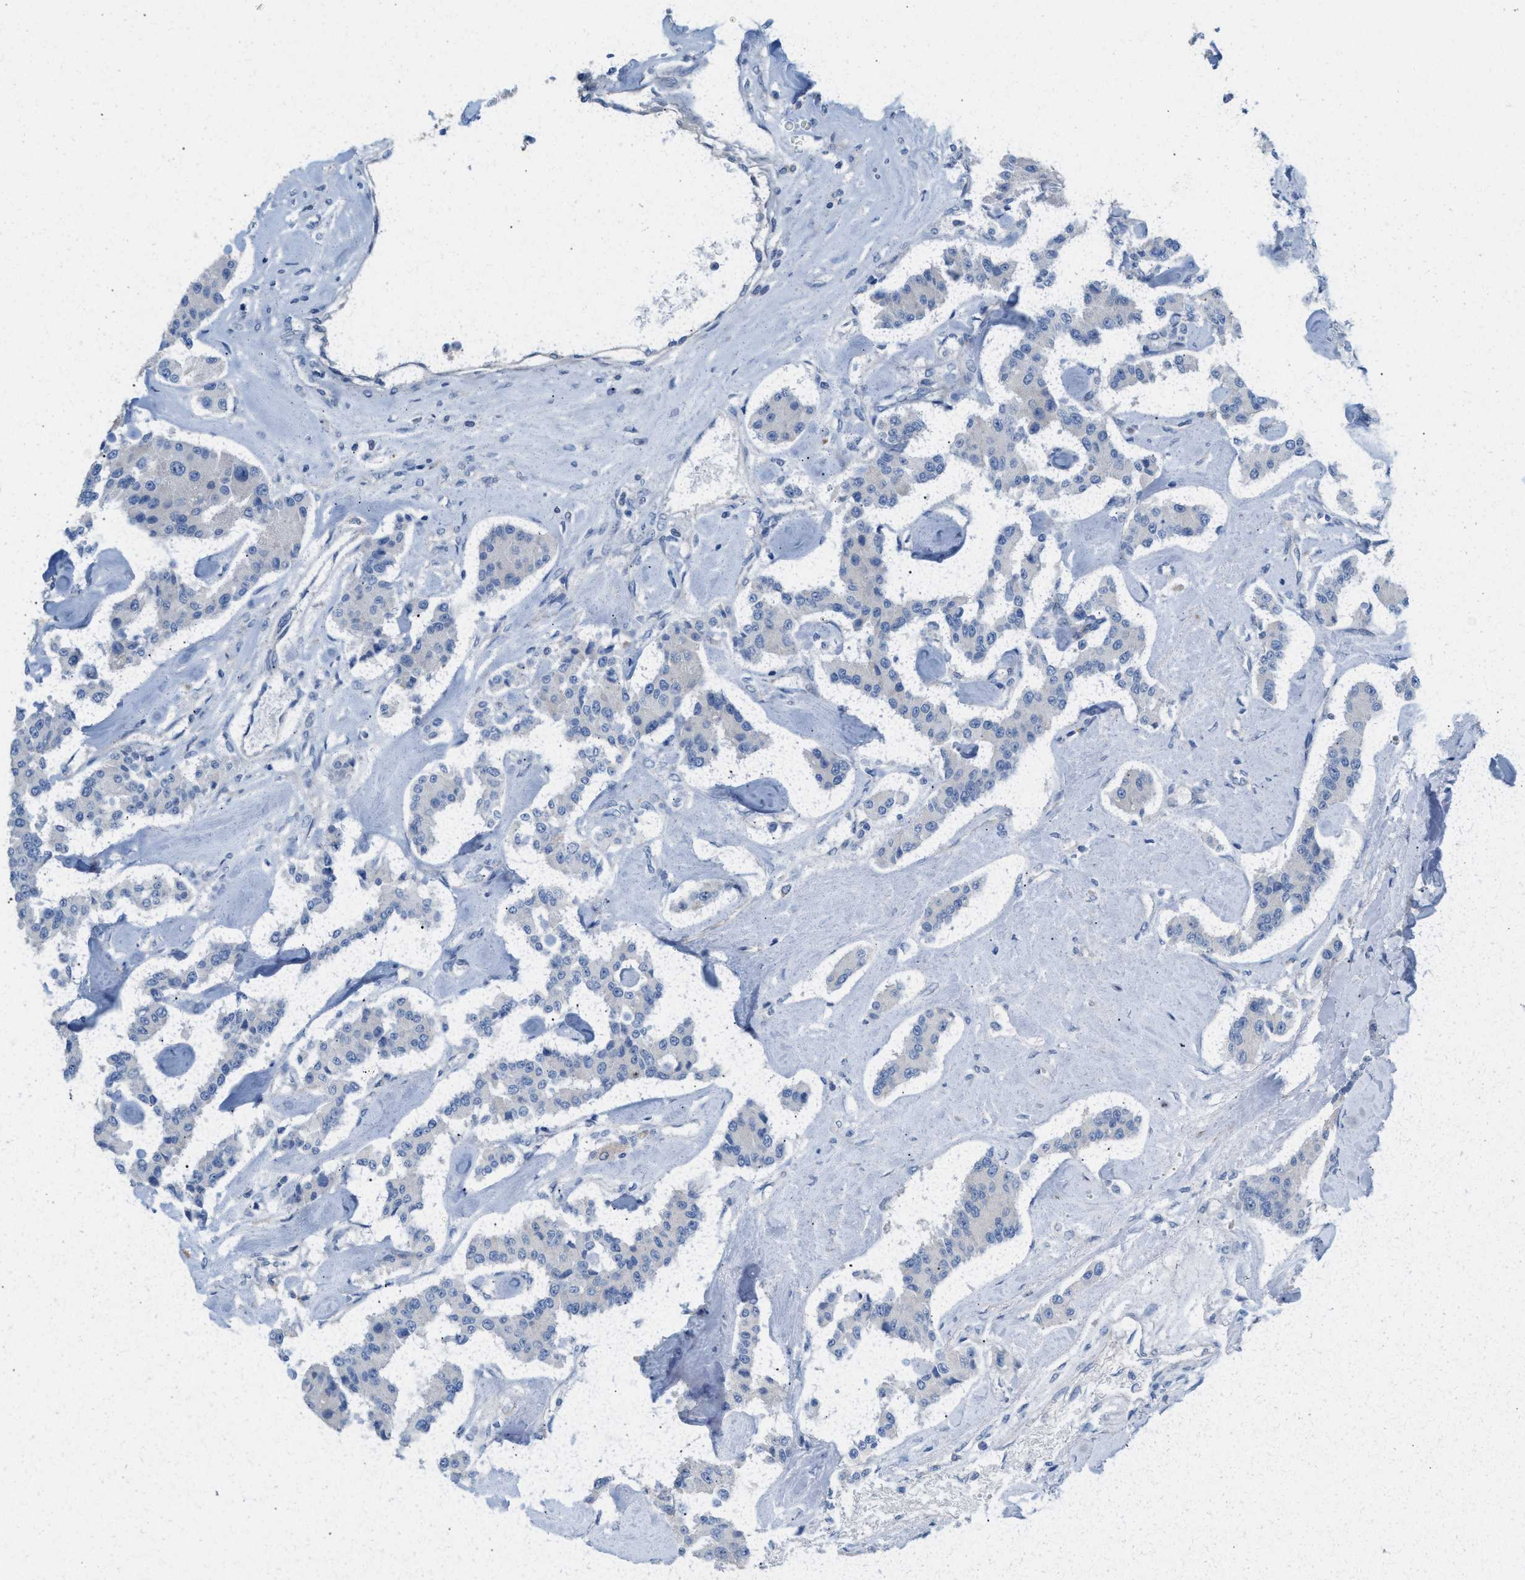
{"staining": {"intensity": "negative", "quantity": "none", "location": "none"}, "tissue": "carcinoid", "cell_type": "Tumor cells", "image_type": "cancer", "snomed": [{"axis": "morphology", "description": "Carcinoid, malignant, NOS"}, {"axis": "topography", "description": "Pancreas"}], "caption": "This is an IHC photomicrograph of carcinoid (malignant). There is no expression in tumor cells.", "gene": "MPP3", "patient": {"sex": "male", "age": 41}}